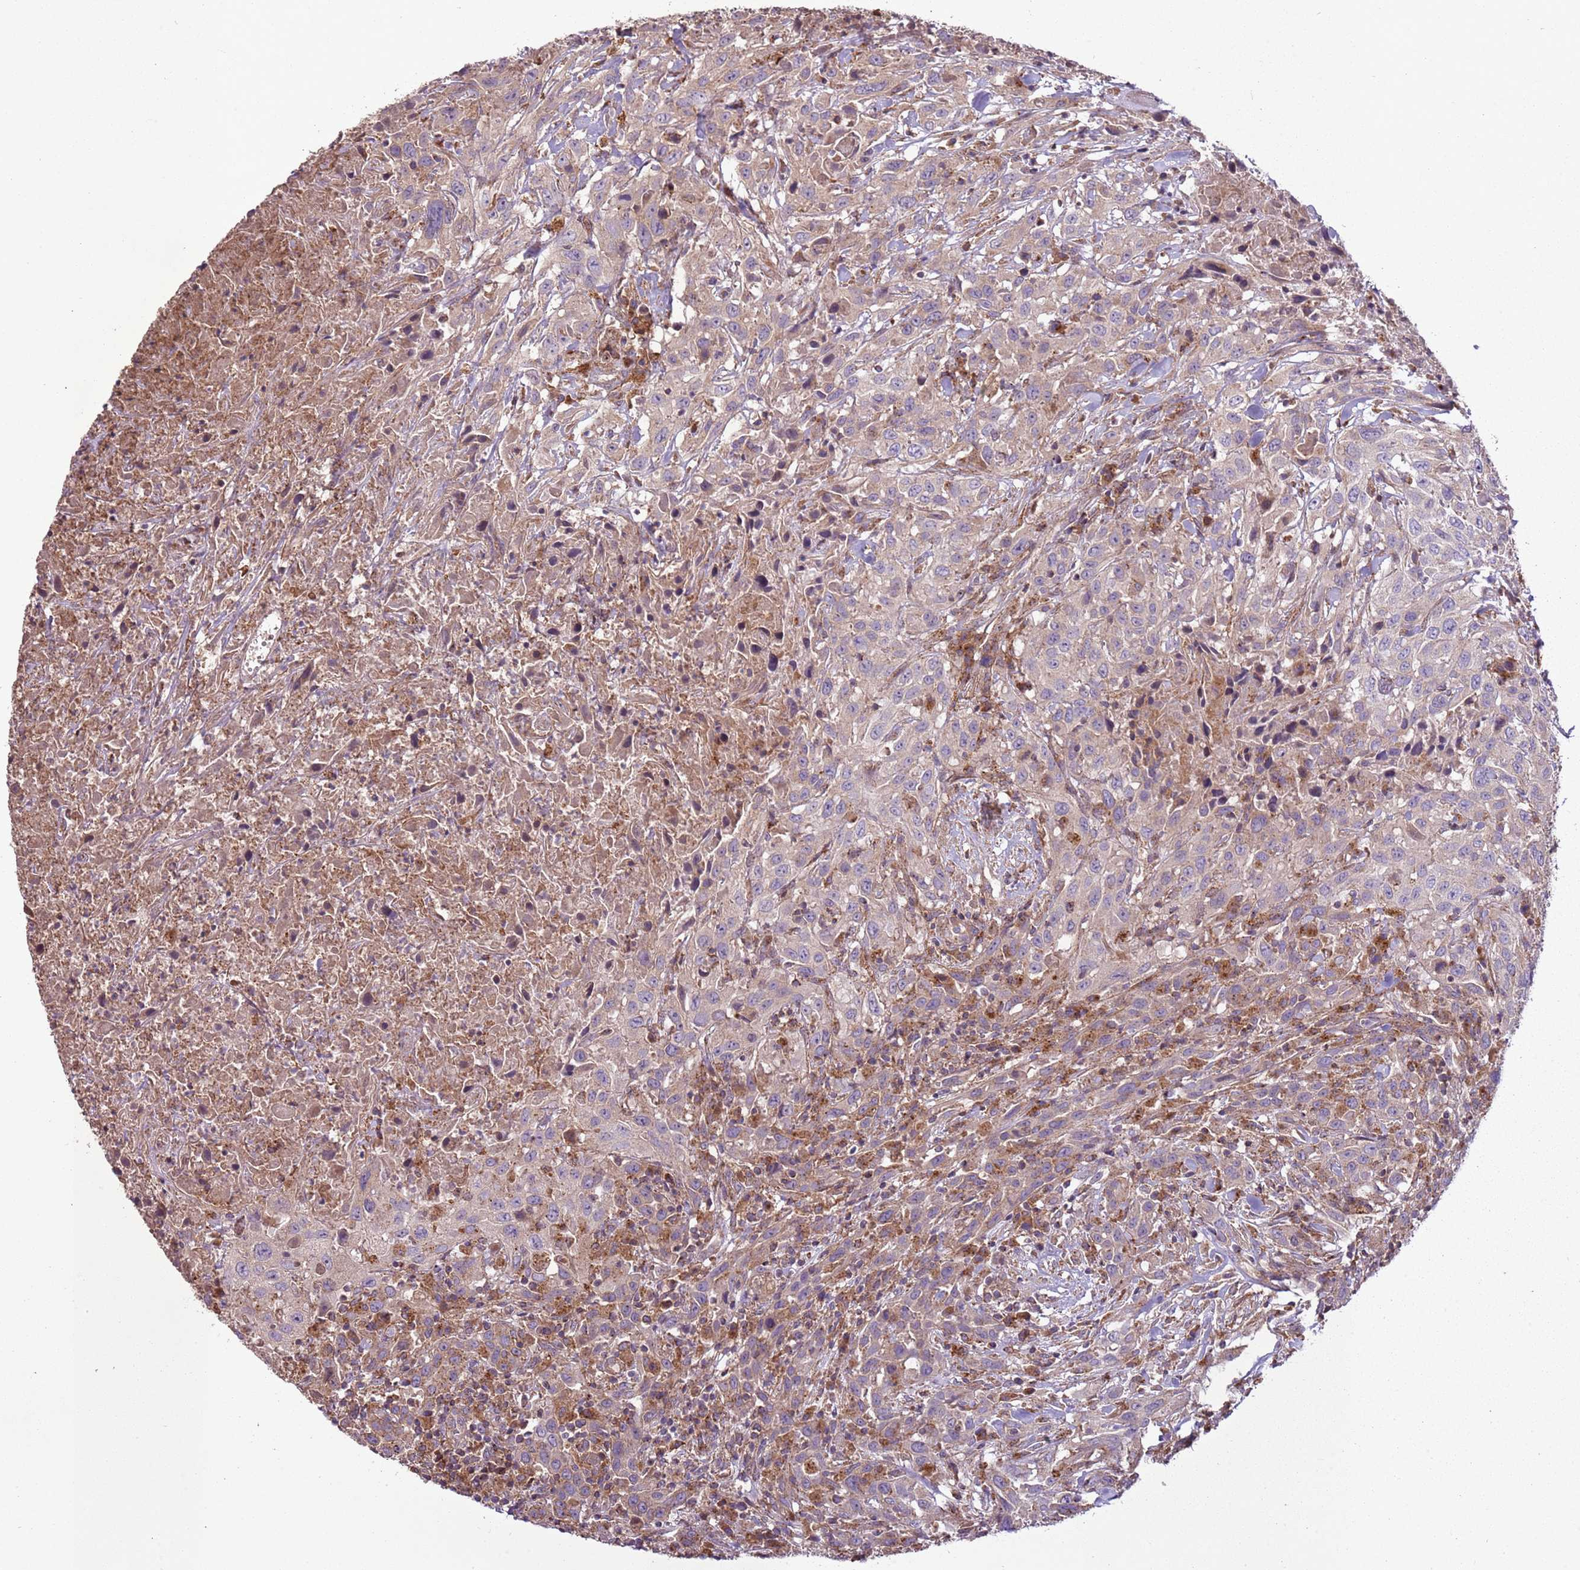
{"staining": {"intensity": "moderate", "quantity": "<25%", "location": "cytoplasmic/membranous"}, "tissue": "urothelial cancer", "cell_type": "Tumor cells", "image_type": "cancer", "snomed": [{"axis": "morphology", "description": "Urothelial carcinoma, High grade"}, {"axis": "topography", "description": "Urinary bladder"}], "caption": "Protein analysis of high-grade urothelial carcinoma tissue reveals moderate cytoplasmic/membranous staining in about <25% of tumor cells. (DAB IHC, brown staining for protein, blue staining for nuclei).", "gene": "ANKRD24", "patient": {"sex": "male", "age": 61}}